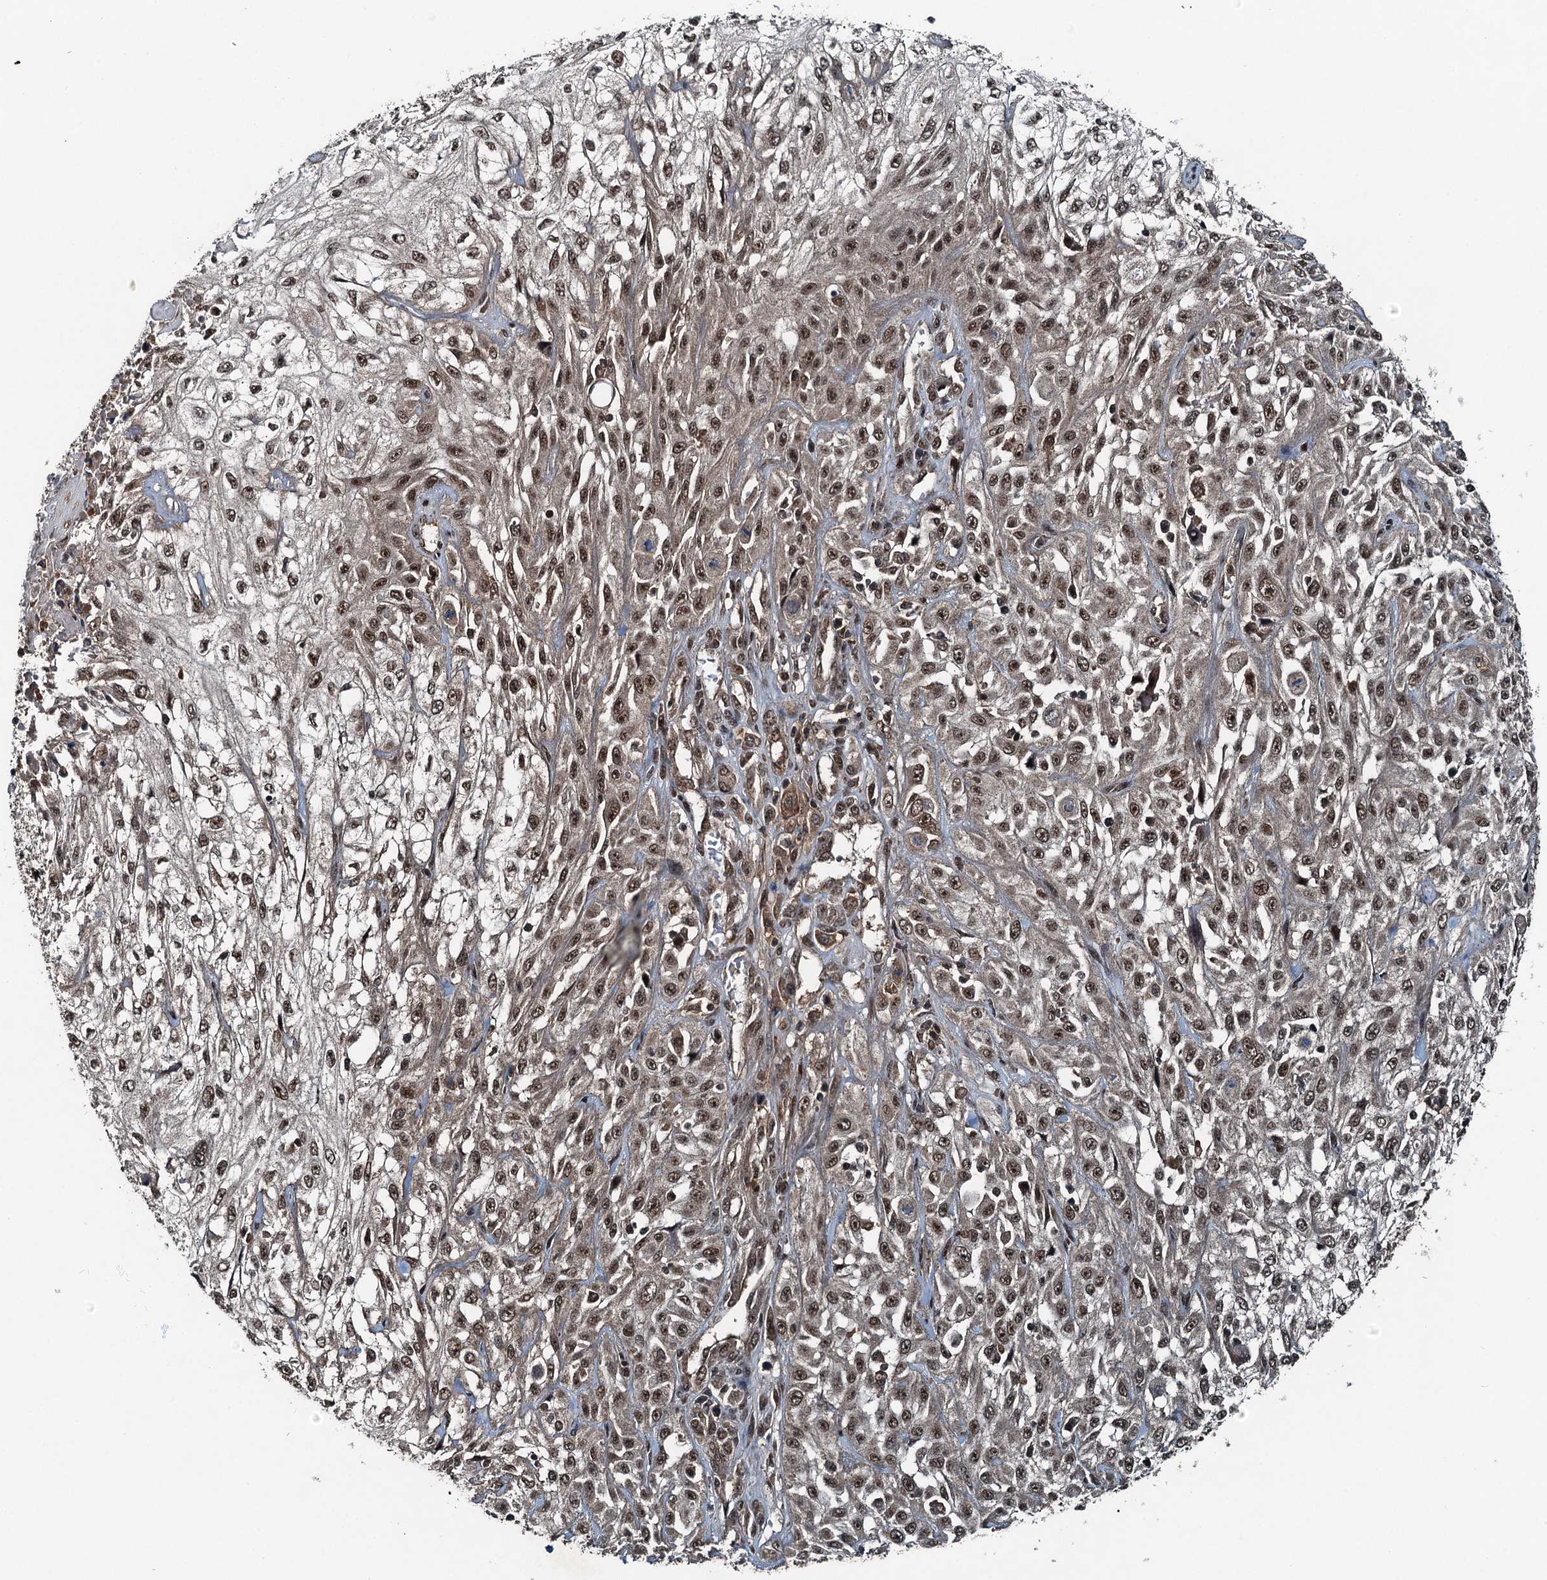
{"staining": {"intensity": "moderate", "quantity": ">75%", "location": "nuclear"}, "tissue": "skin cancer", "cell_type": "Tumor cells", "image_type": "cancer", "snomed": [{"axis": "morphology", "description": "Squamous cell carcinoma, NOS"}, {"axis": "morphology", "description": "Squamous cell carcinoma, metastatic, NOS"}, {"axis": "topography", "description": "Skin"}, {"axis": "topography", "description": "Lymph node"}], "caption": "This image reveals skin cancer stained with IHC to label a protein in brown. The nuclear of tumor cells show moderate positivity for the protein. Nuclei are counter-stained blue.", "gene": "UBXN6", "patient": {"sex": "male", "age": 75}}